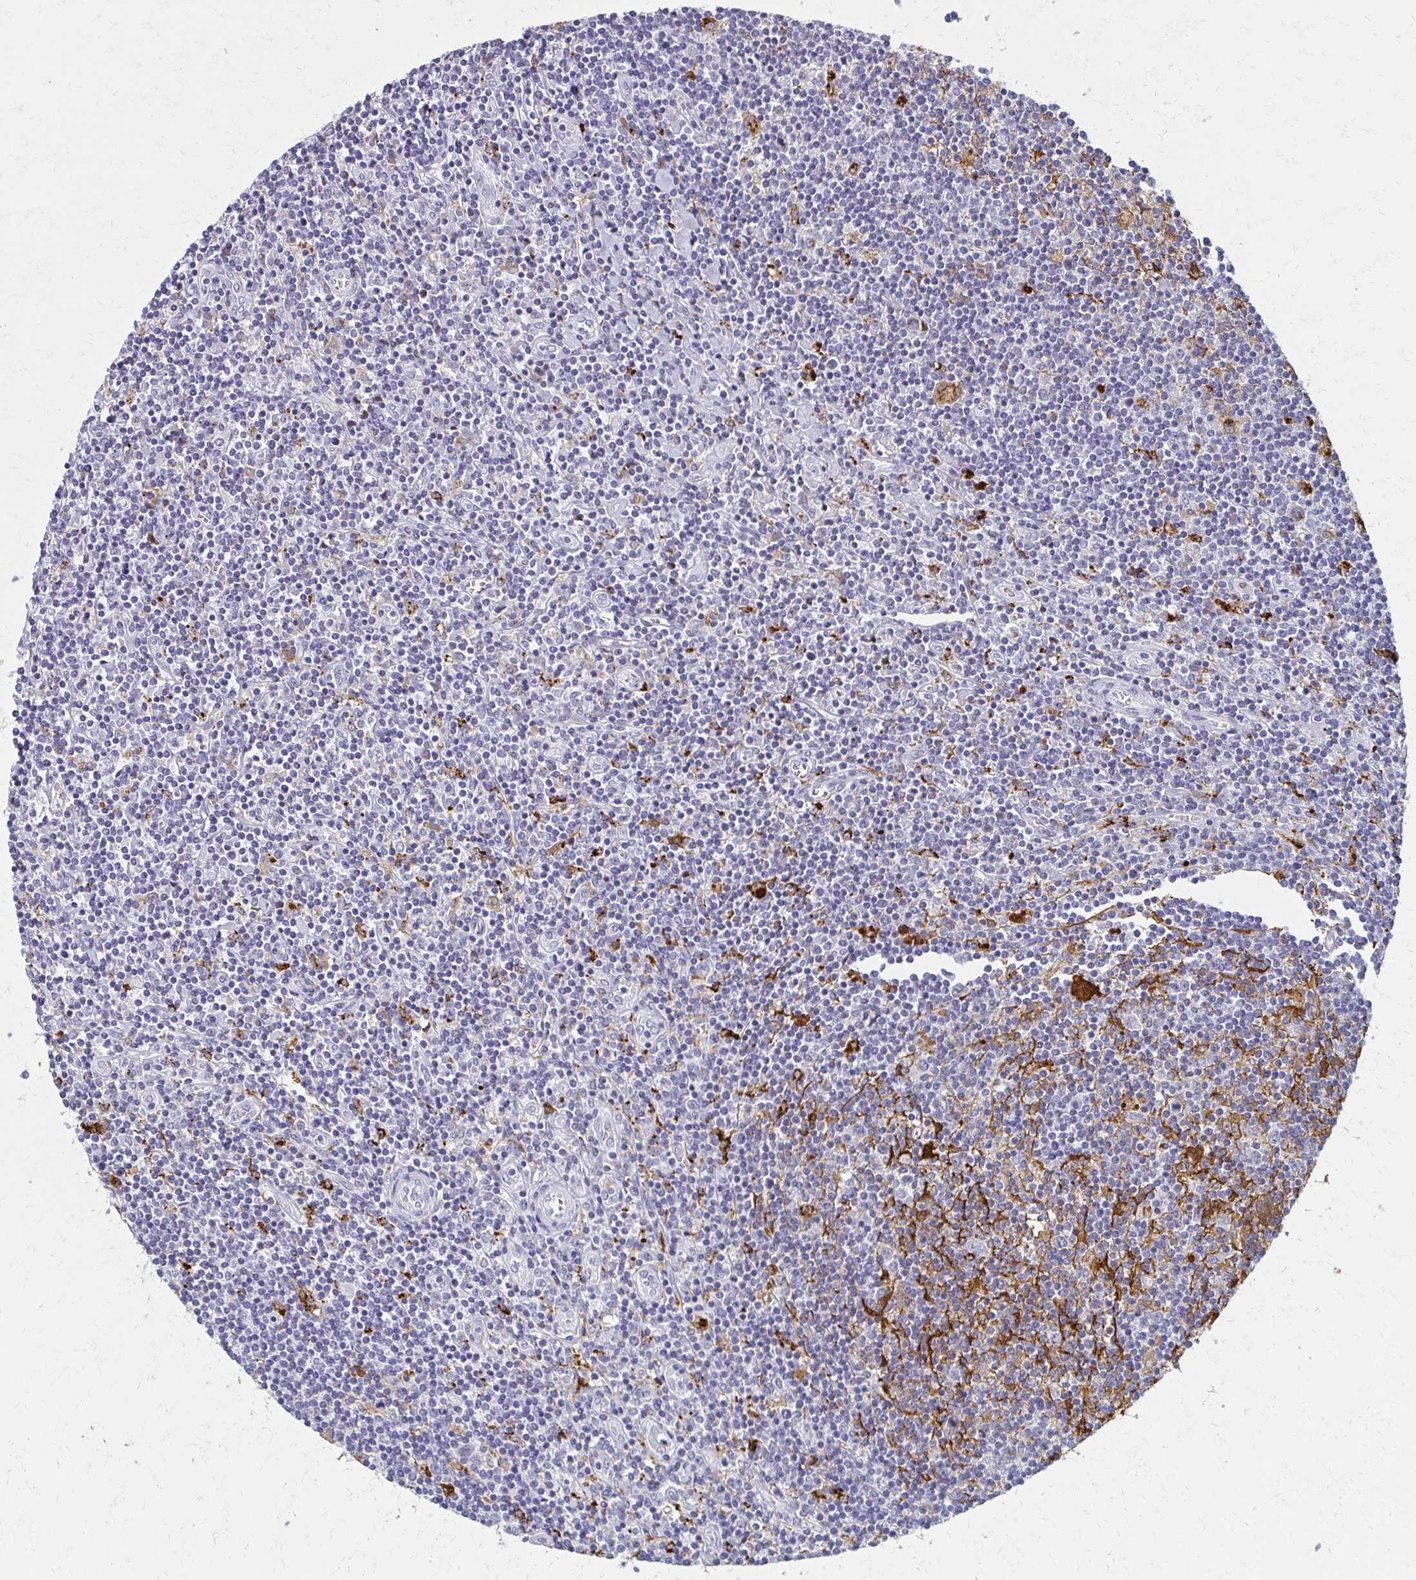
{"staining": {"intensity": "negative", "quantity": "none", "location": "none"}, "tissue": "lymphoma", "cell_type": "Tumor cells", "image_type": "cancer", "snomed": [{"axis": "morphology", "description": "Hodgkin's disease, NOS"}, {"axis": "topography", "description": "Lymph node"}], "caption": "Image shows no significant protein positivity in tumor cells of lymphoma. The staining was performed using DAB to visualize the protein expression in brown, while the nuclei were stained in blue with hematoxylin (Magnification: 20x).", "gene": "BBS12", "patient": {"sex": "male", "age": 40}}